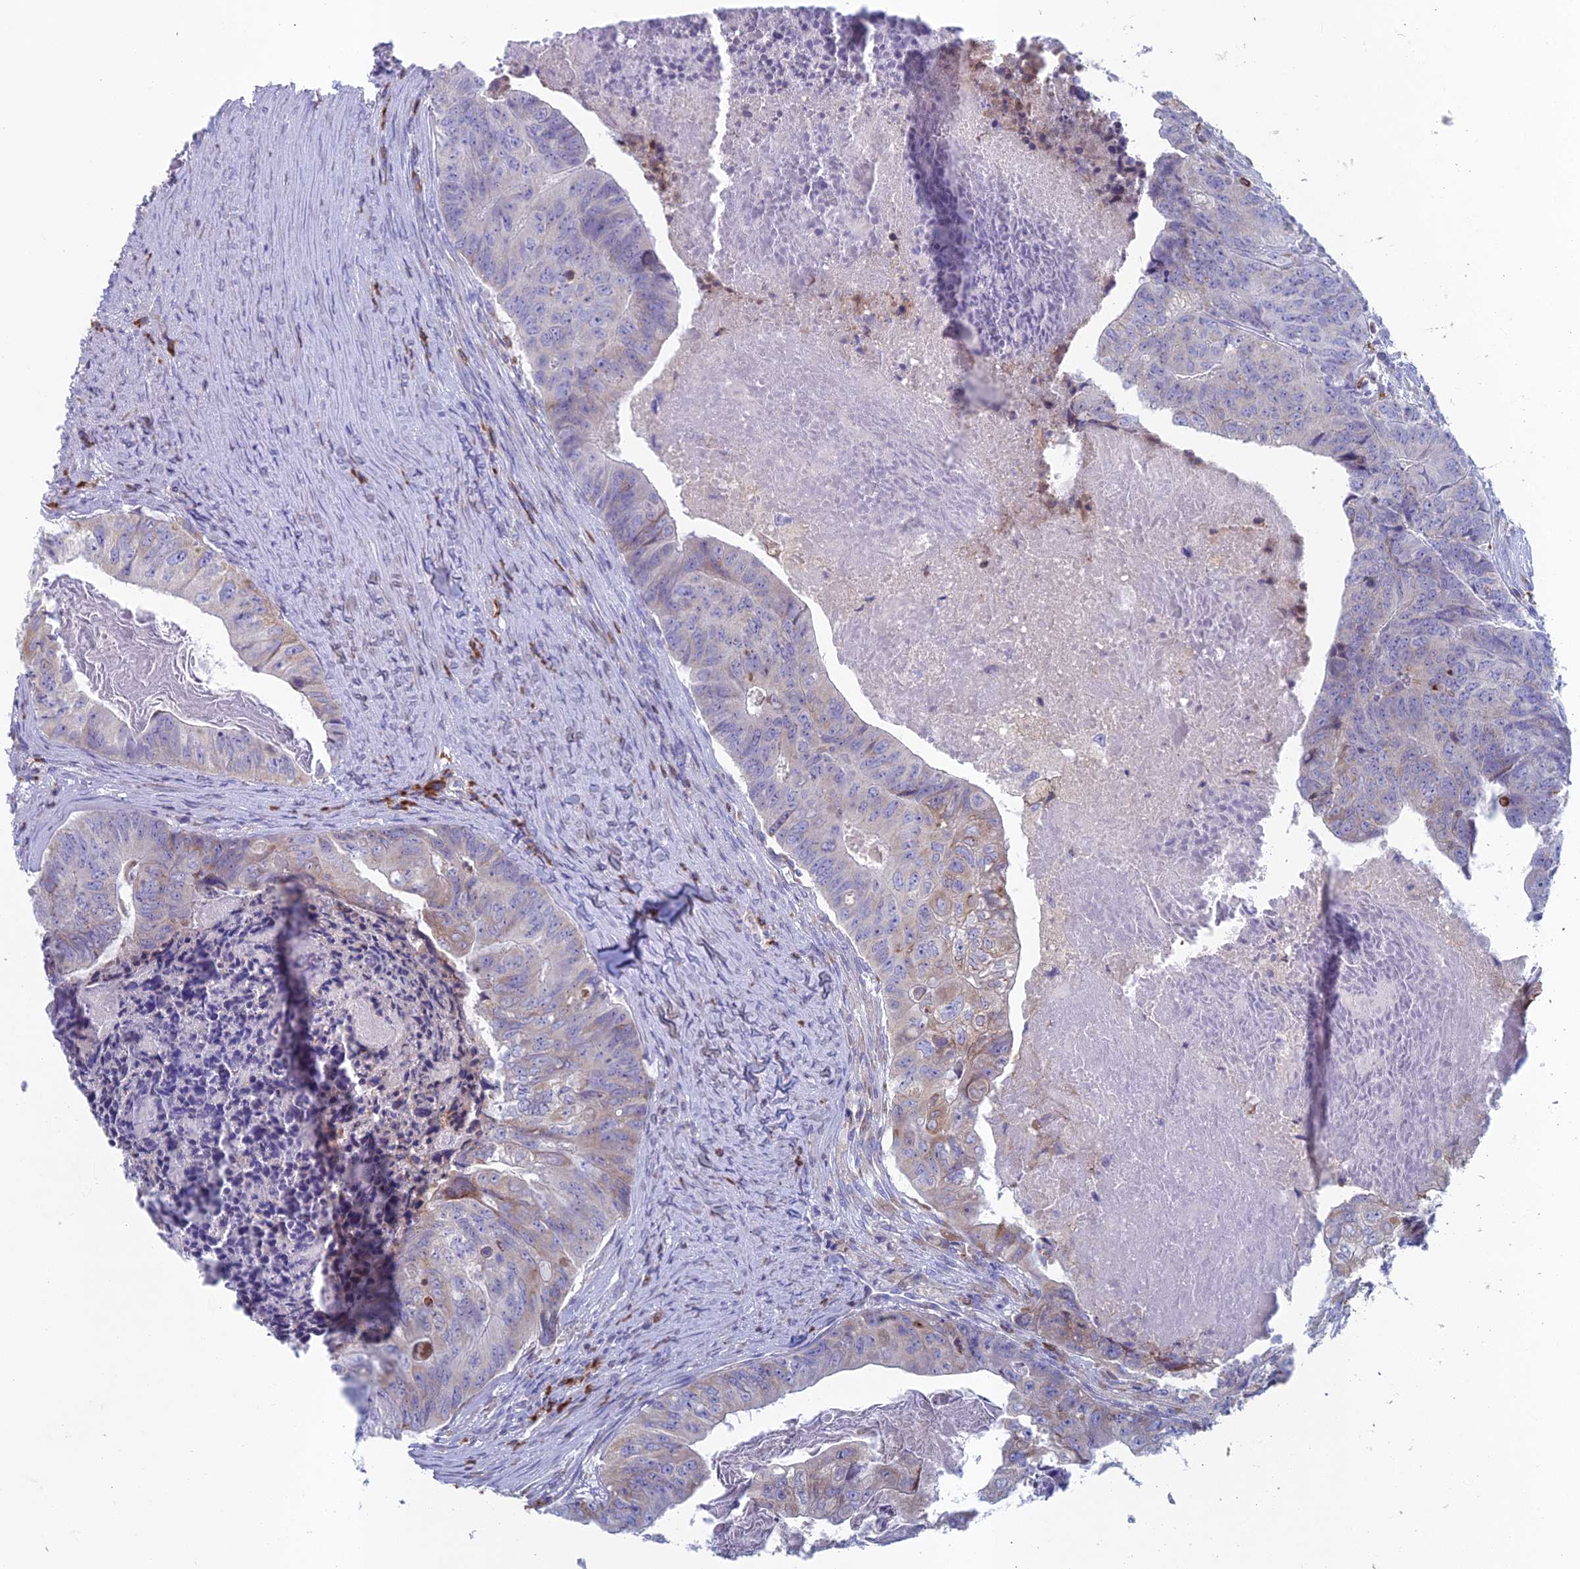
{"staining": {"intensity": "weak", "quantity": "<25%", "location": "cytoplasmic/membranous"}, "tissue": "colorectal cancer", "cell_type": "Tumor cells", "image_type": "cancer", "snomed": [{"axis": "morphology", "description": "Adenocarcinoma, NOS"}, {"axis": "topography", "description": "Colon"}], "caption": "Colorectal adenocarcinoma was stained to show a protein in brown. There is no significant expression in tumor cells.", "gene": "ABI3BP", "patient": {"sex": "female", "age": 67}}